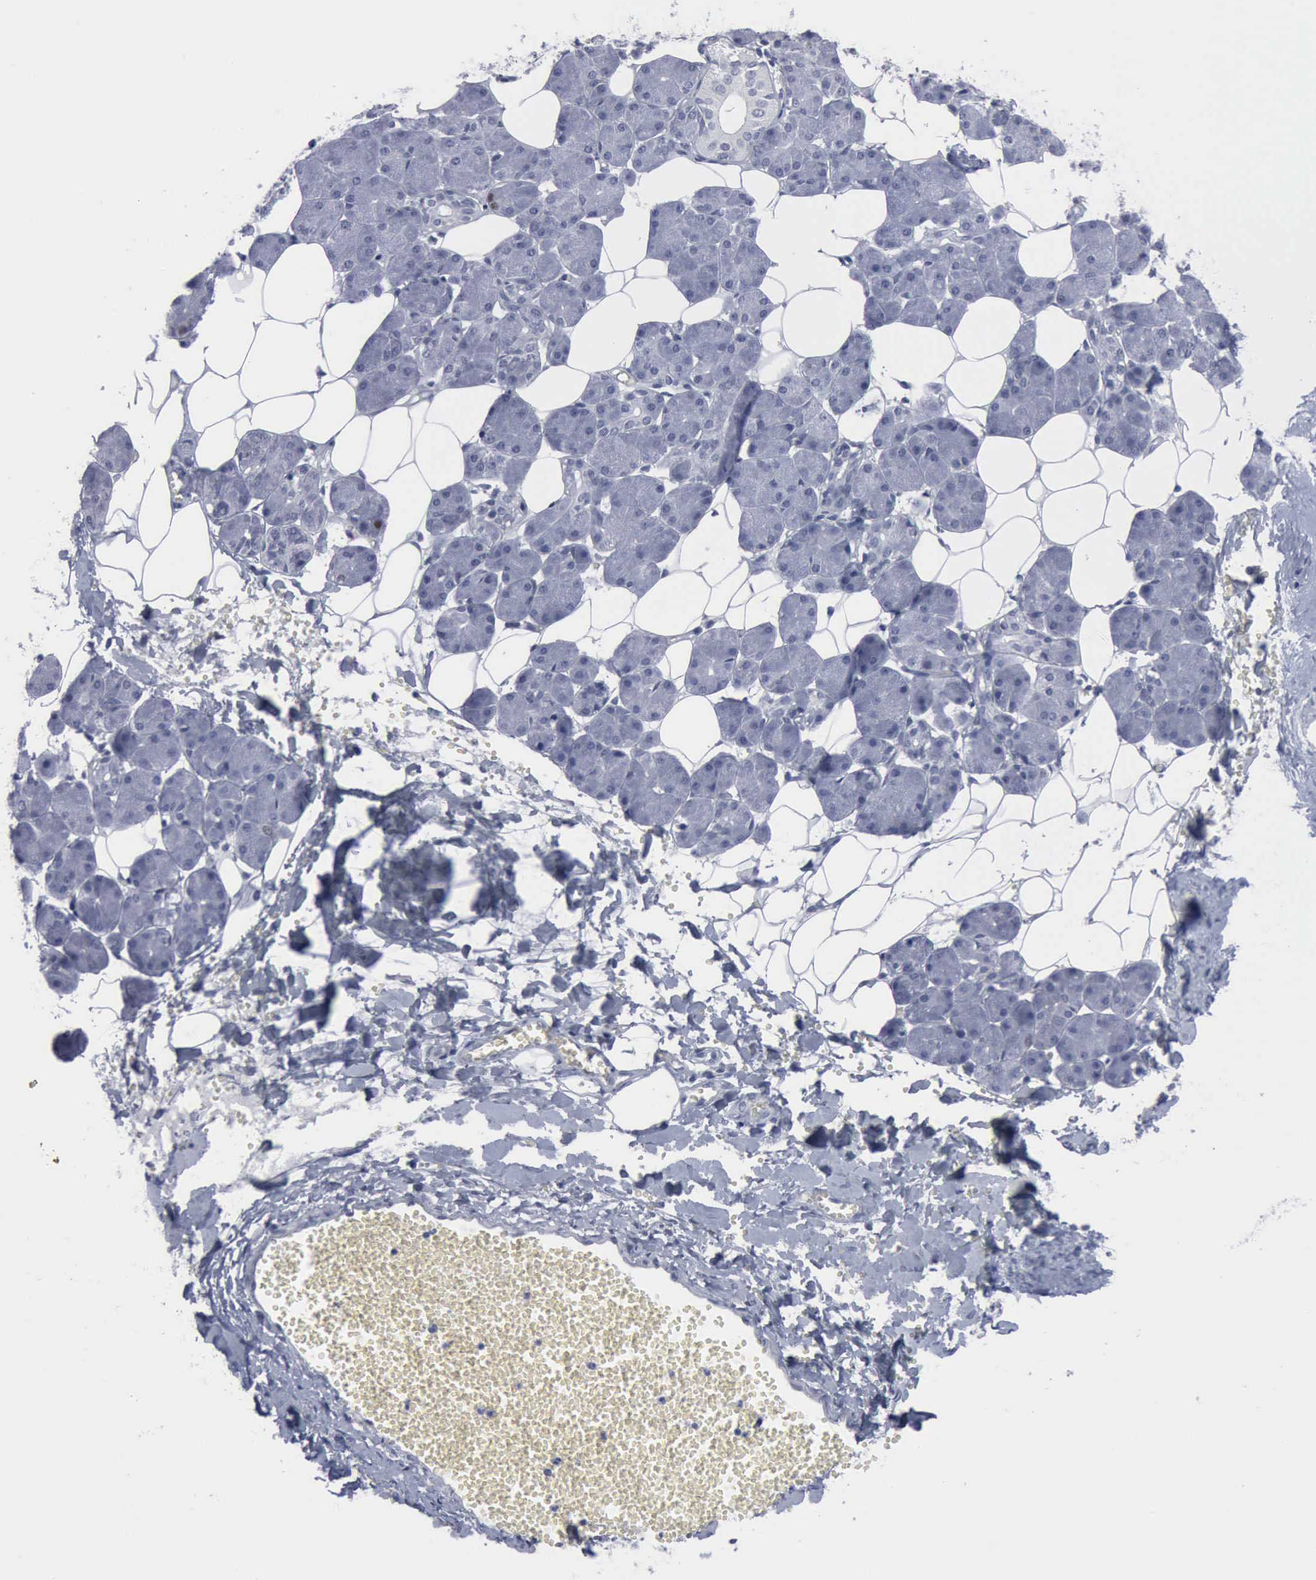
{"staining": {"intensity": "negative", "quantity": "none", "location": "none"}, "tissue": "salivary gland", "cell_type": "Glandular cells", "image_type": "normal", "snomed": [{"axis": "morphology", "description": "Normal tissue, NOS"}, {"axis": "morphology", "description": "Adenoma, NOS"}, {"axis": "topography", "description": "Salivary gland"}], "caption": "The histopathology image demonstrates no significant staining in glandular cells of salivary gland.", "gene": "MCM5", "patient": {"sex": "female", "age": 32}}